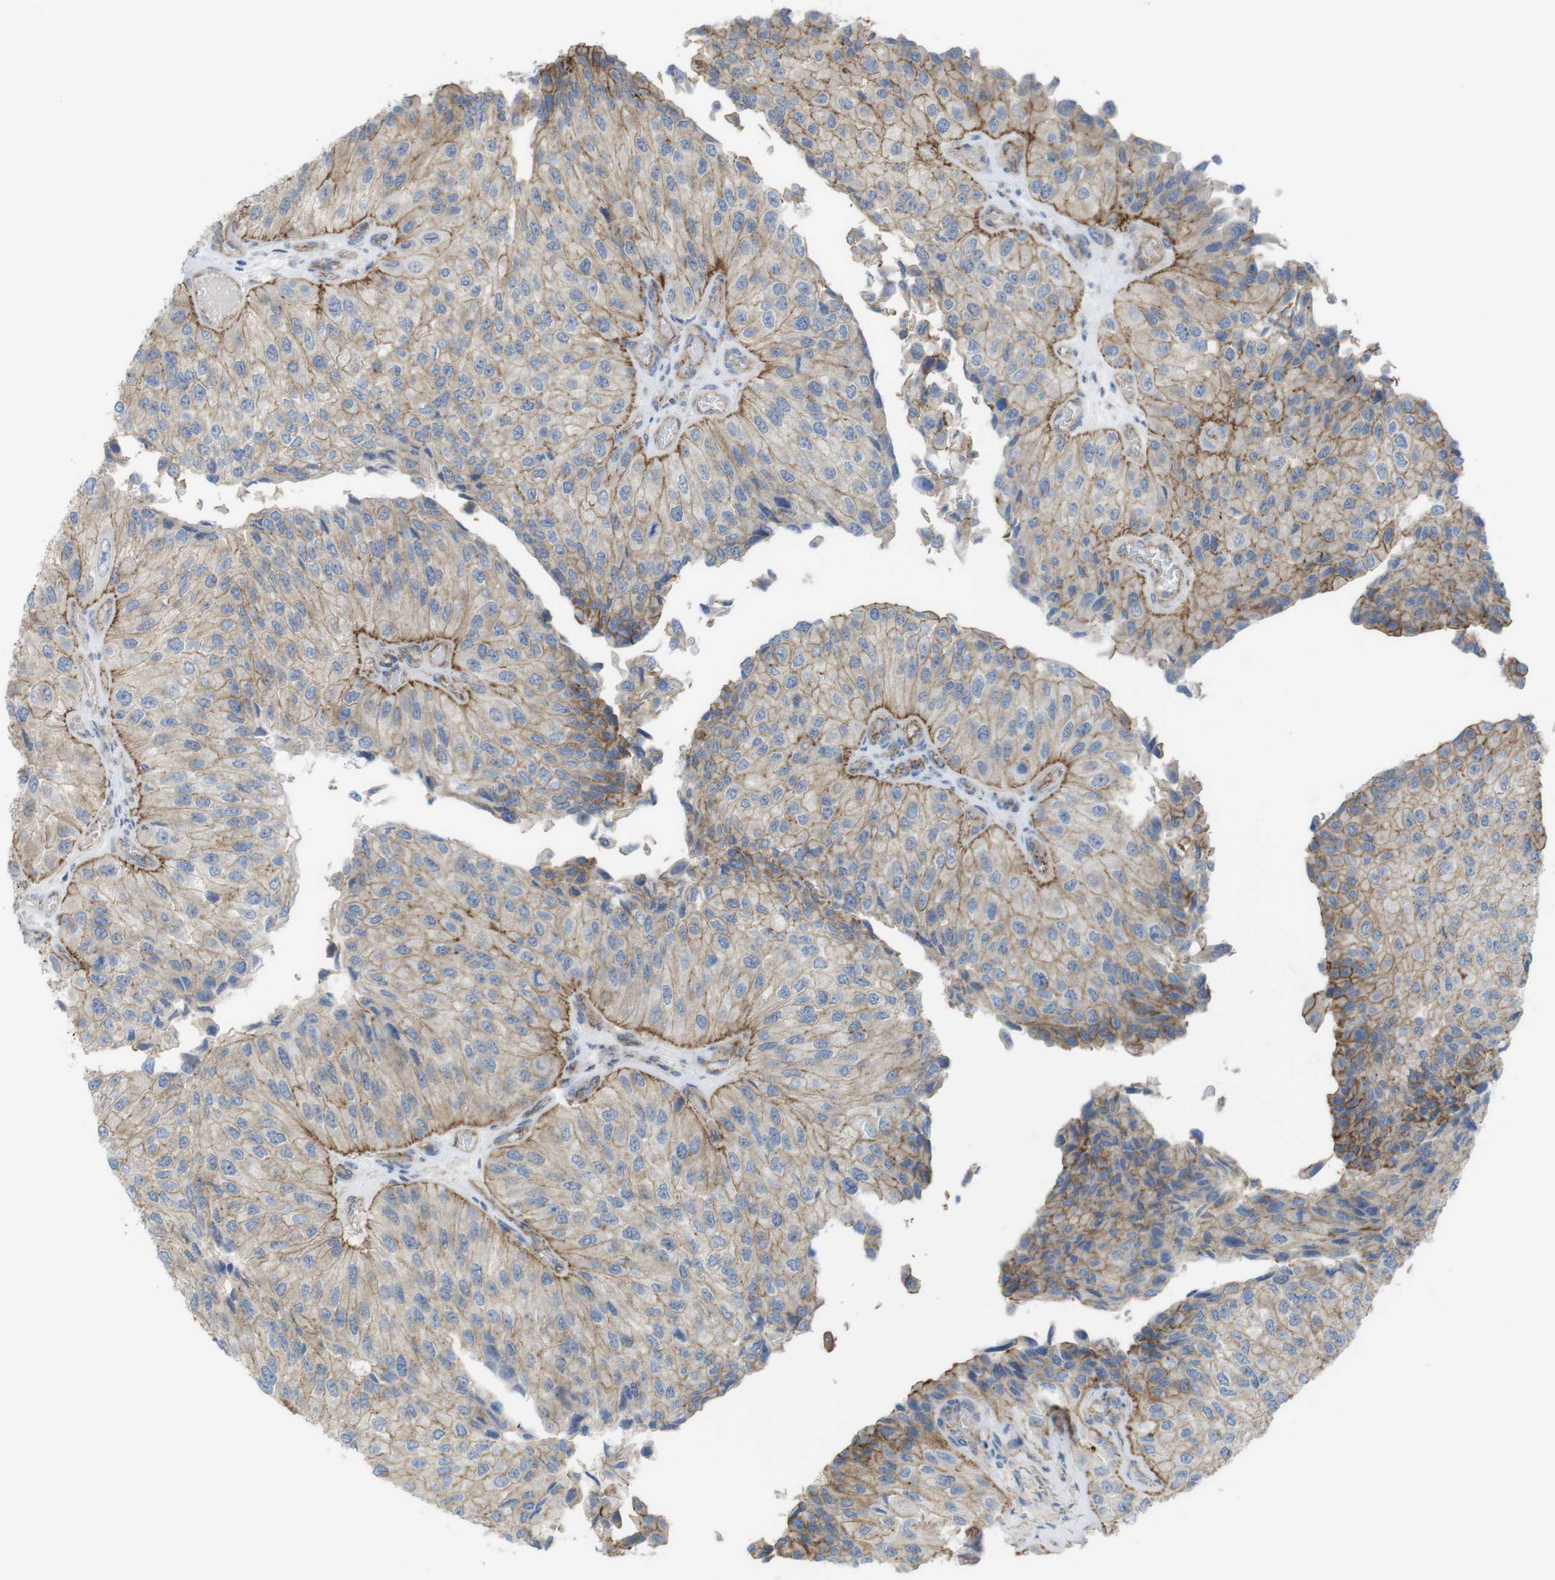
{"staining": {"intensity": "moderate", "quantity": ">75%", "location": "cytoplasmic/membranous"}, "tissue": "urothelial cancer", "cell_type": "Tumor cells", "image_type": "cancer", "snomed": [{"axis": "morphology", "description": "Urothelial carcinoma, High grade"}, {"axis": "topography", "description": "Kidney"}, {"axis": "topography", "description": "Urinary bladder"}], "caption": "Moderate cytoplasmic/membranous positivity is seen in about >75% of tumor cells in urothelial carcinoma (high-grade).", "gene": "PREX2", "patient": {"sex": "male", "age": 77}}